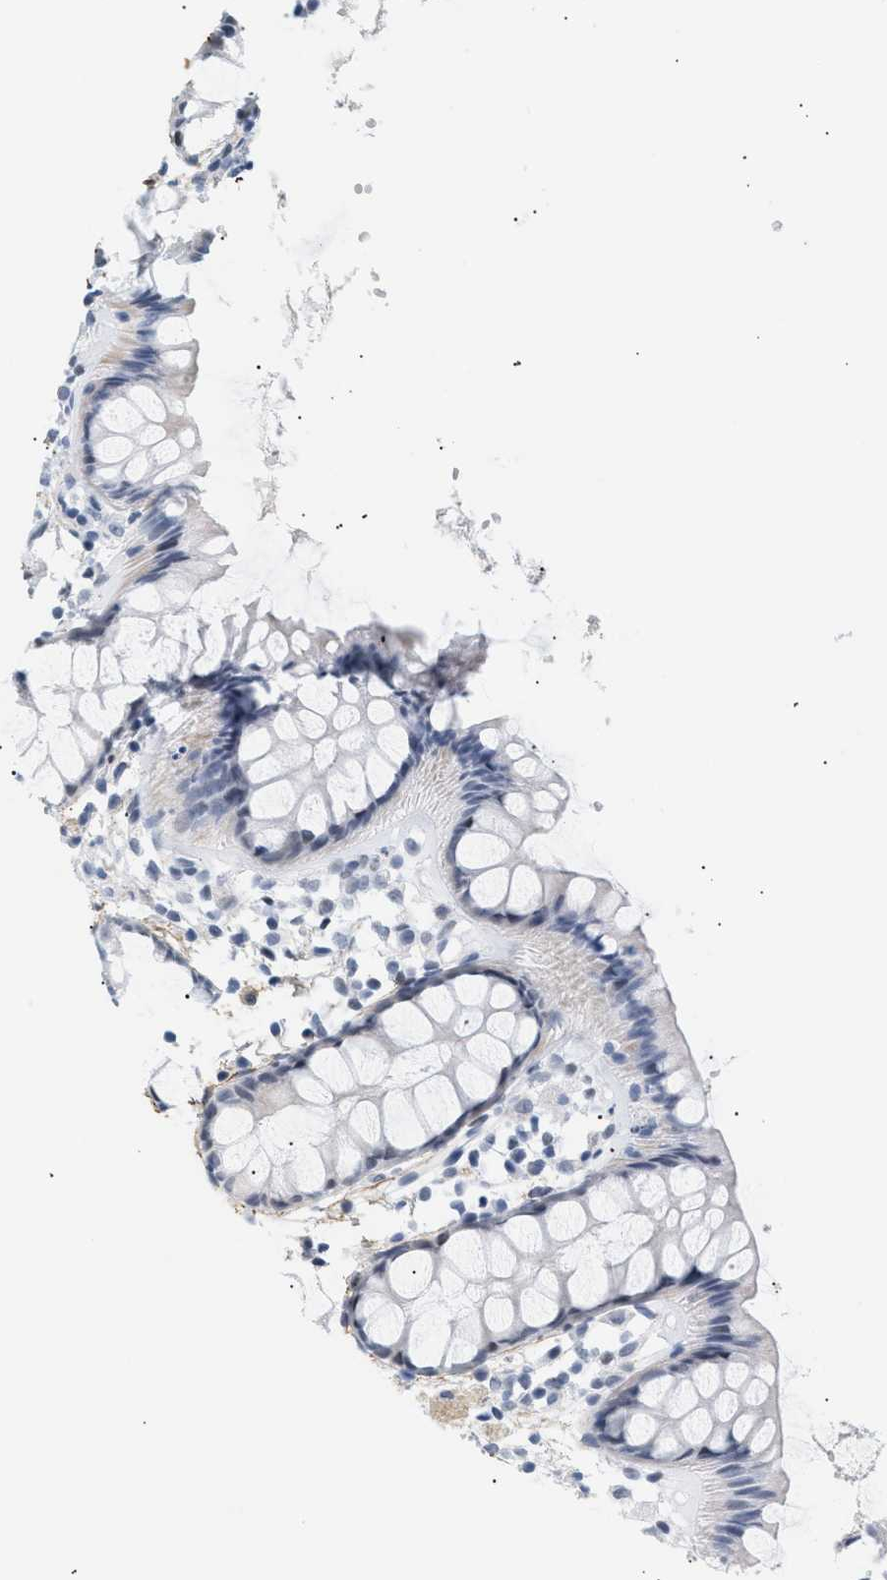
{"staining": {"intensity": "weak", "quantity": "<25%", "location": "nuclear"}, "tissue": "rectum", "cell_type": "Glandular cells", "image_type": "normal", "snomed": [{"axis": "morphology", "description": "Normal tissue, NOS"}, {"axis": "topography", "description": "Rectum"}], "caption": "IHC image of unremarkable human rectum stained for a protein (brown), which demonstrates no staining in glandular cells.", "gene": "ELN", "patient": {"sex": "female", "age": 66}}